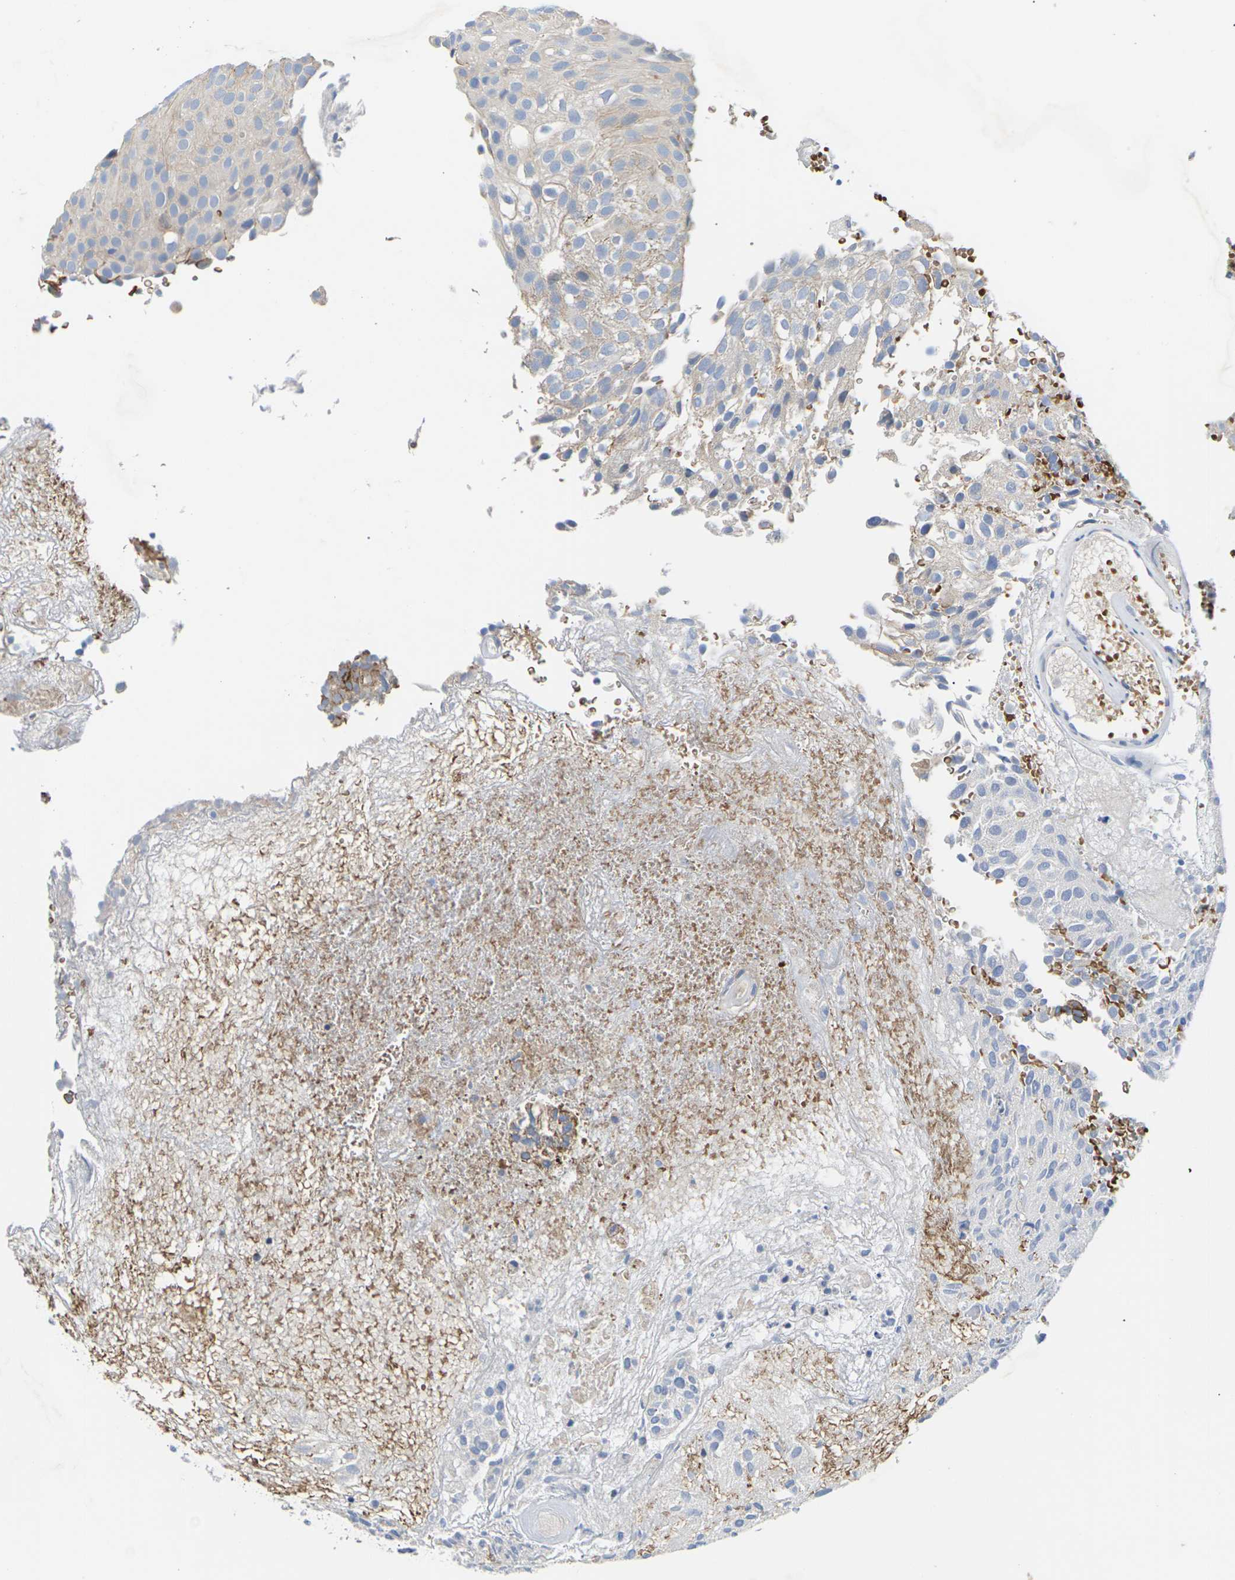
{"staining": {"intensity": "moderate", "quantity": ">75%", "location": "cytoplasmic/membranous"}, "tissue": "urothelial cancer", "cell_type": "Tumor cells", "image_type": "cancer", "snomed": [{"axis": "morphology", "description": "Urothelial carcinoma, Low grade"}, {"axis": "topography", "description": "Urinary bladder"}], "caption": "IHC photomicrograph of urothelial cancer stained for a protein (brown), which reveals medium levels of moderate cytoplasmic/membranous expression in about >75% of tumor cells.", "gene": "TMCO4", "patient": {"sex": "male", "age": 78}}